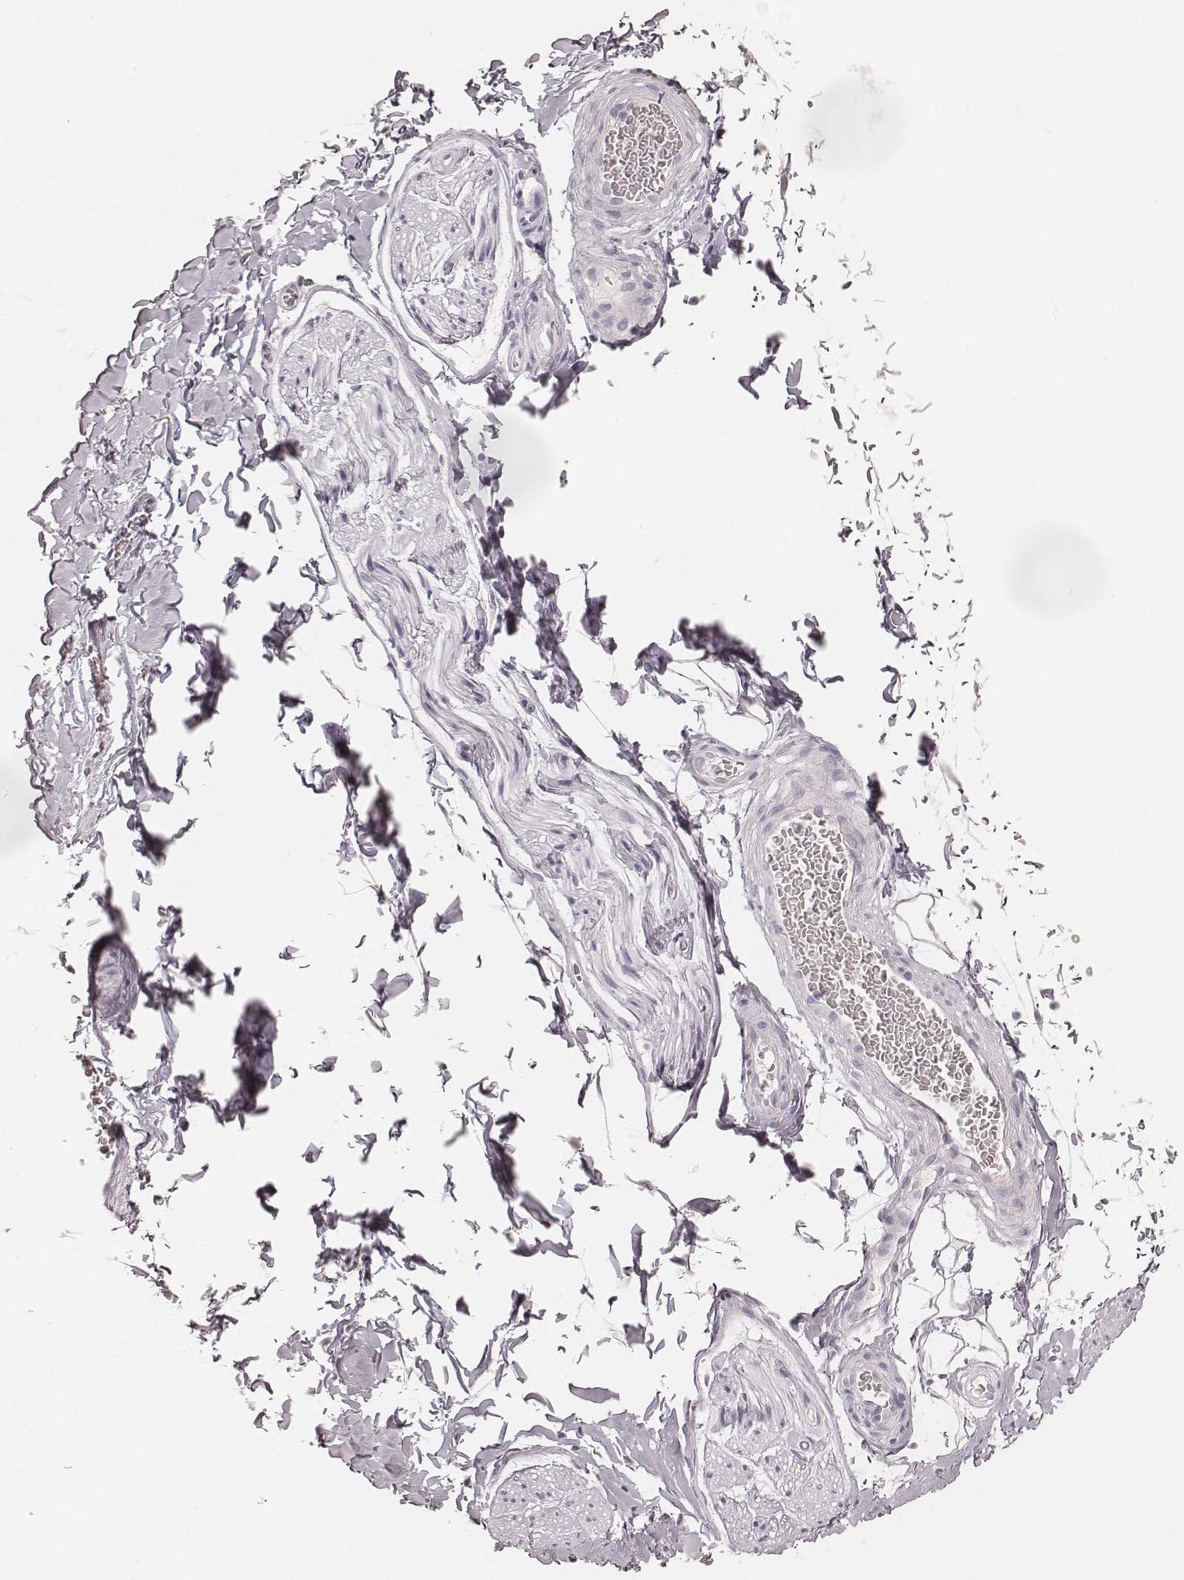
{"staining": {"intensity": "negative", "quantity": "none", "location": "none"}, "tissue": "adipose tissue", "cell_type": "Adipocytes", "image_type": "normal", "snomed": [{"axis": "morphology", "description": "Normal tissue, NOS"}, {"axis": "topography", "description": "Smooth muscle"}, {"axis": "topography", "description": "Peripheral nerve tissue"}], "caption": "Immunohistochemistry histopathology image of normal human adipose tissue stained for a protein (brown), which displays no positivity in adipocytes.", "gene": "HNF4G", "patient": {"sex": "male", "age": 22}}